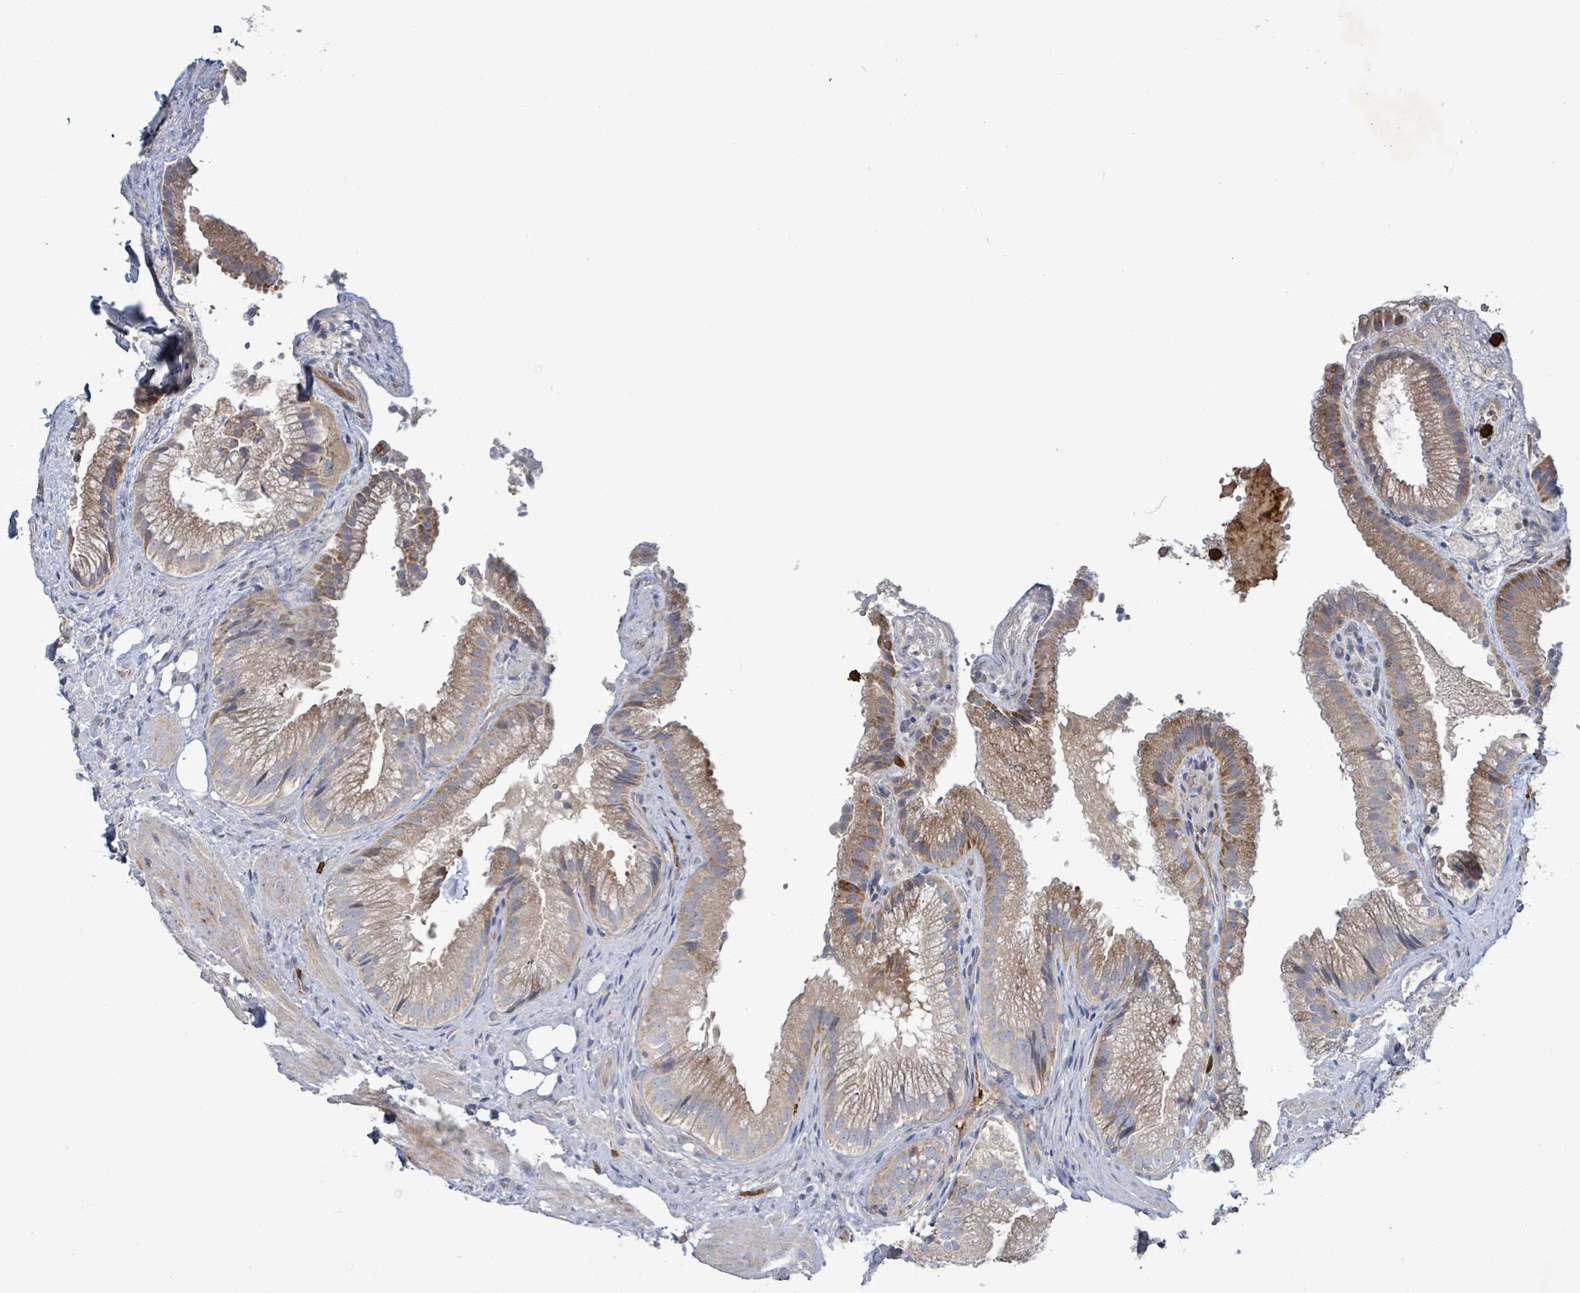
{"staining": {"intensity": "moderate", "quantity": "25%-75%", "location": "cytoplasmic/membranous"}, "tissue": "gallbladder", "cell_type": "Glandular cells", "image_type": "normal", "snomed": [{"axis": "morphology", "description": "Normal tissue, NOS"}, {"axis": "morphology", "description": "Inflammation, NOS"}, {"axis": "topography", "description": "Gallbladder"}], "caption": "Gallbladder stained for a protein (brown) reveals moderate cytoplasmic/membranous positive positivity in approximately 25%-75% of glandular cells.", "gene": "FAM210A", "patient": {"sex": "male", "age": 51}}